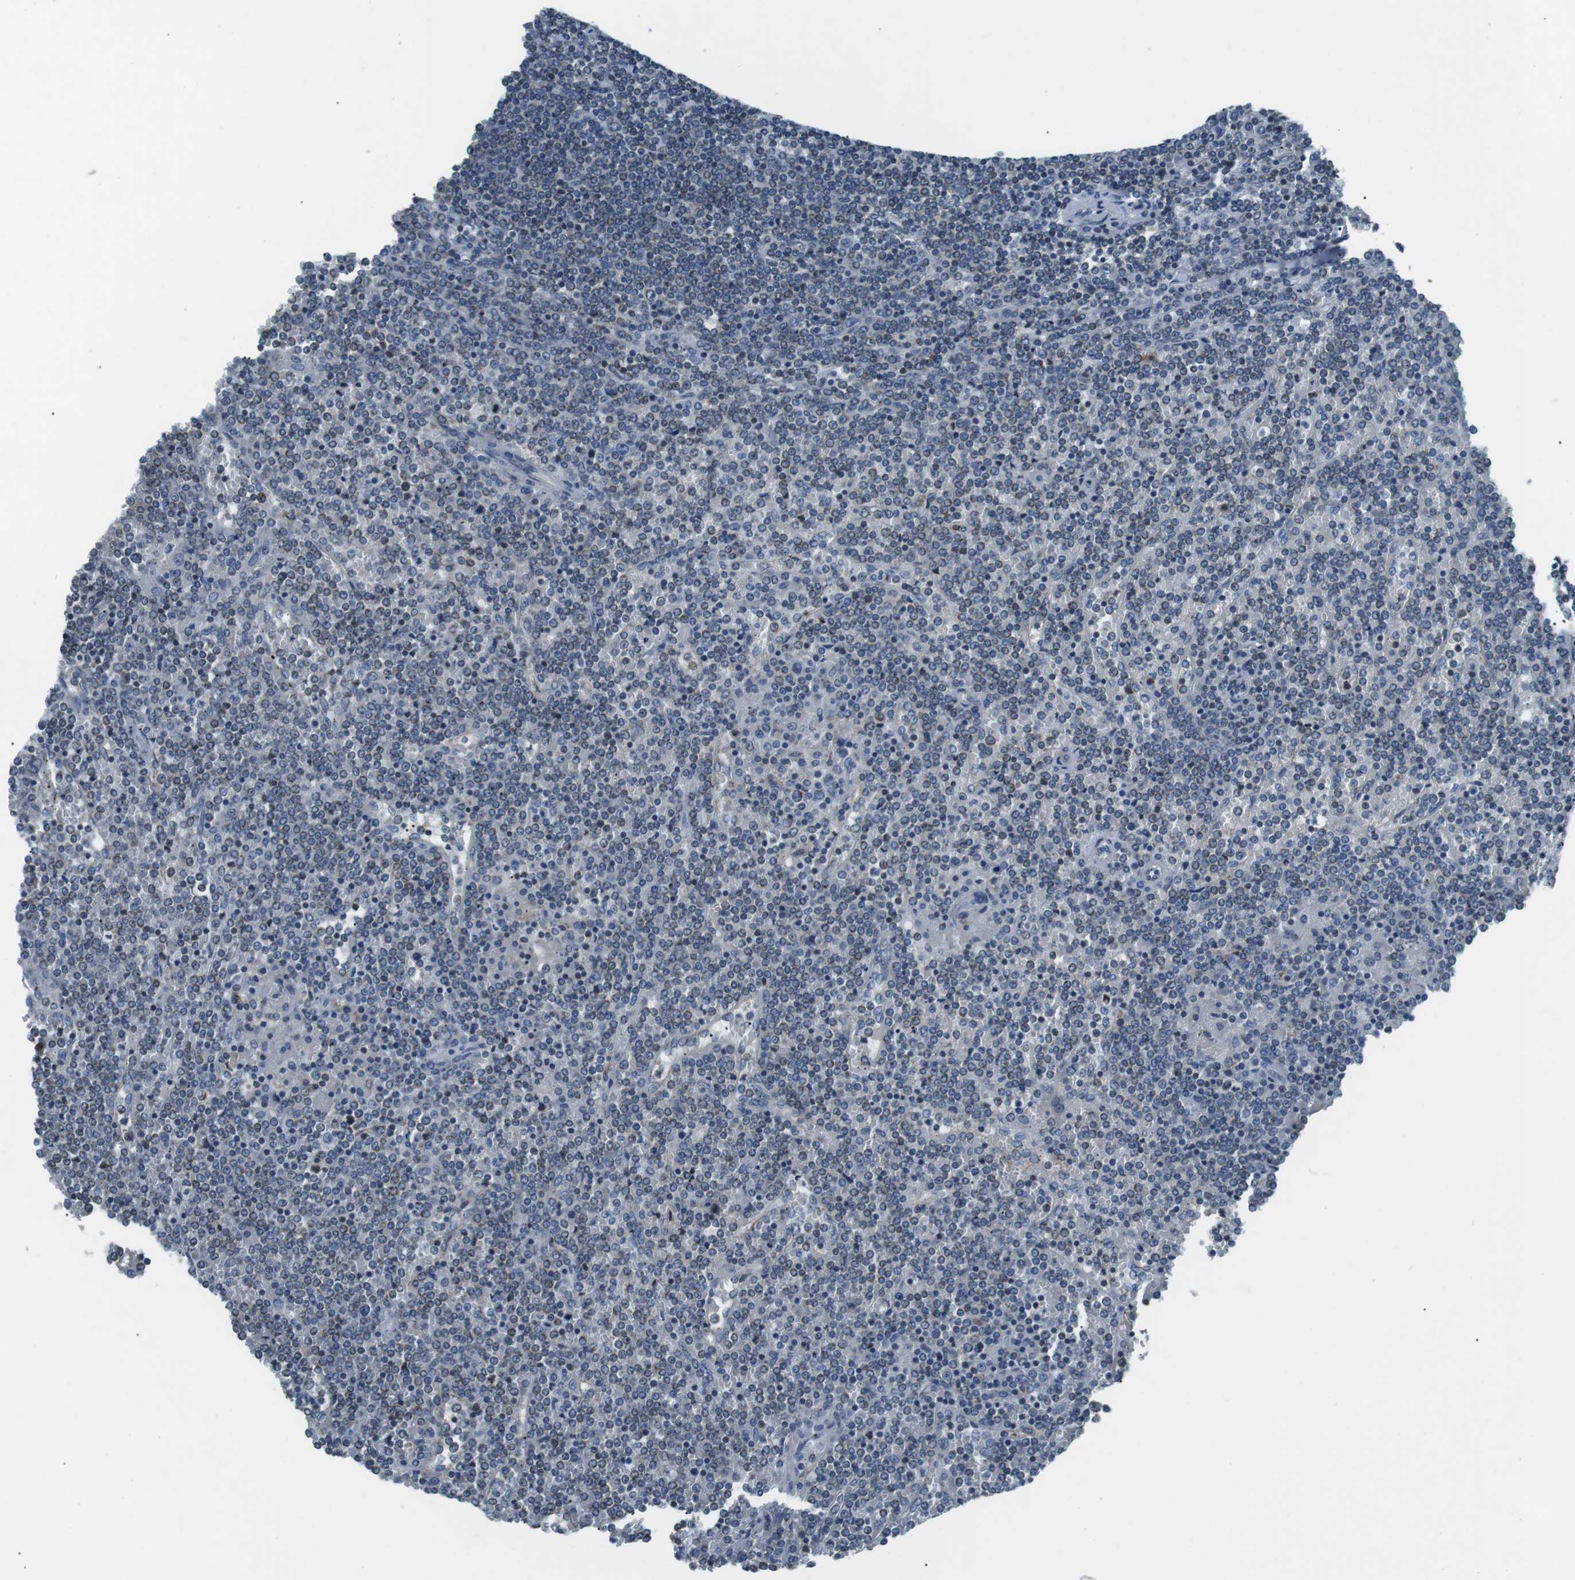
{"staining": {"intensity": "negative", "quantity": "none", "location": "none"}, "tissue": "lymphoma", "cell_type": "Tumor cells", "image_type": "cancer", "snomed": [{"axis": "morphology", "description": "Malignant lymphoma, non-Hodgkin's type, Low grade"}, {"axis": "topography", "description": "Spleen"}], "caption": "Low-grade malignant lymphoma, non-Hodgkin's type stained for a protein using immunohistochemistry (IHC) displays no expression tumor cells.", "gene": "FAM3B", "patient": {"sex": "female", "age": 19}}